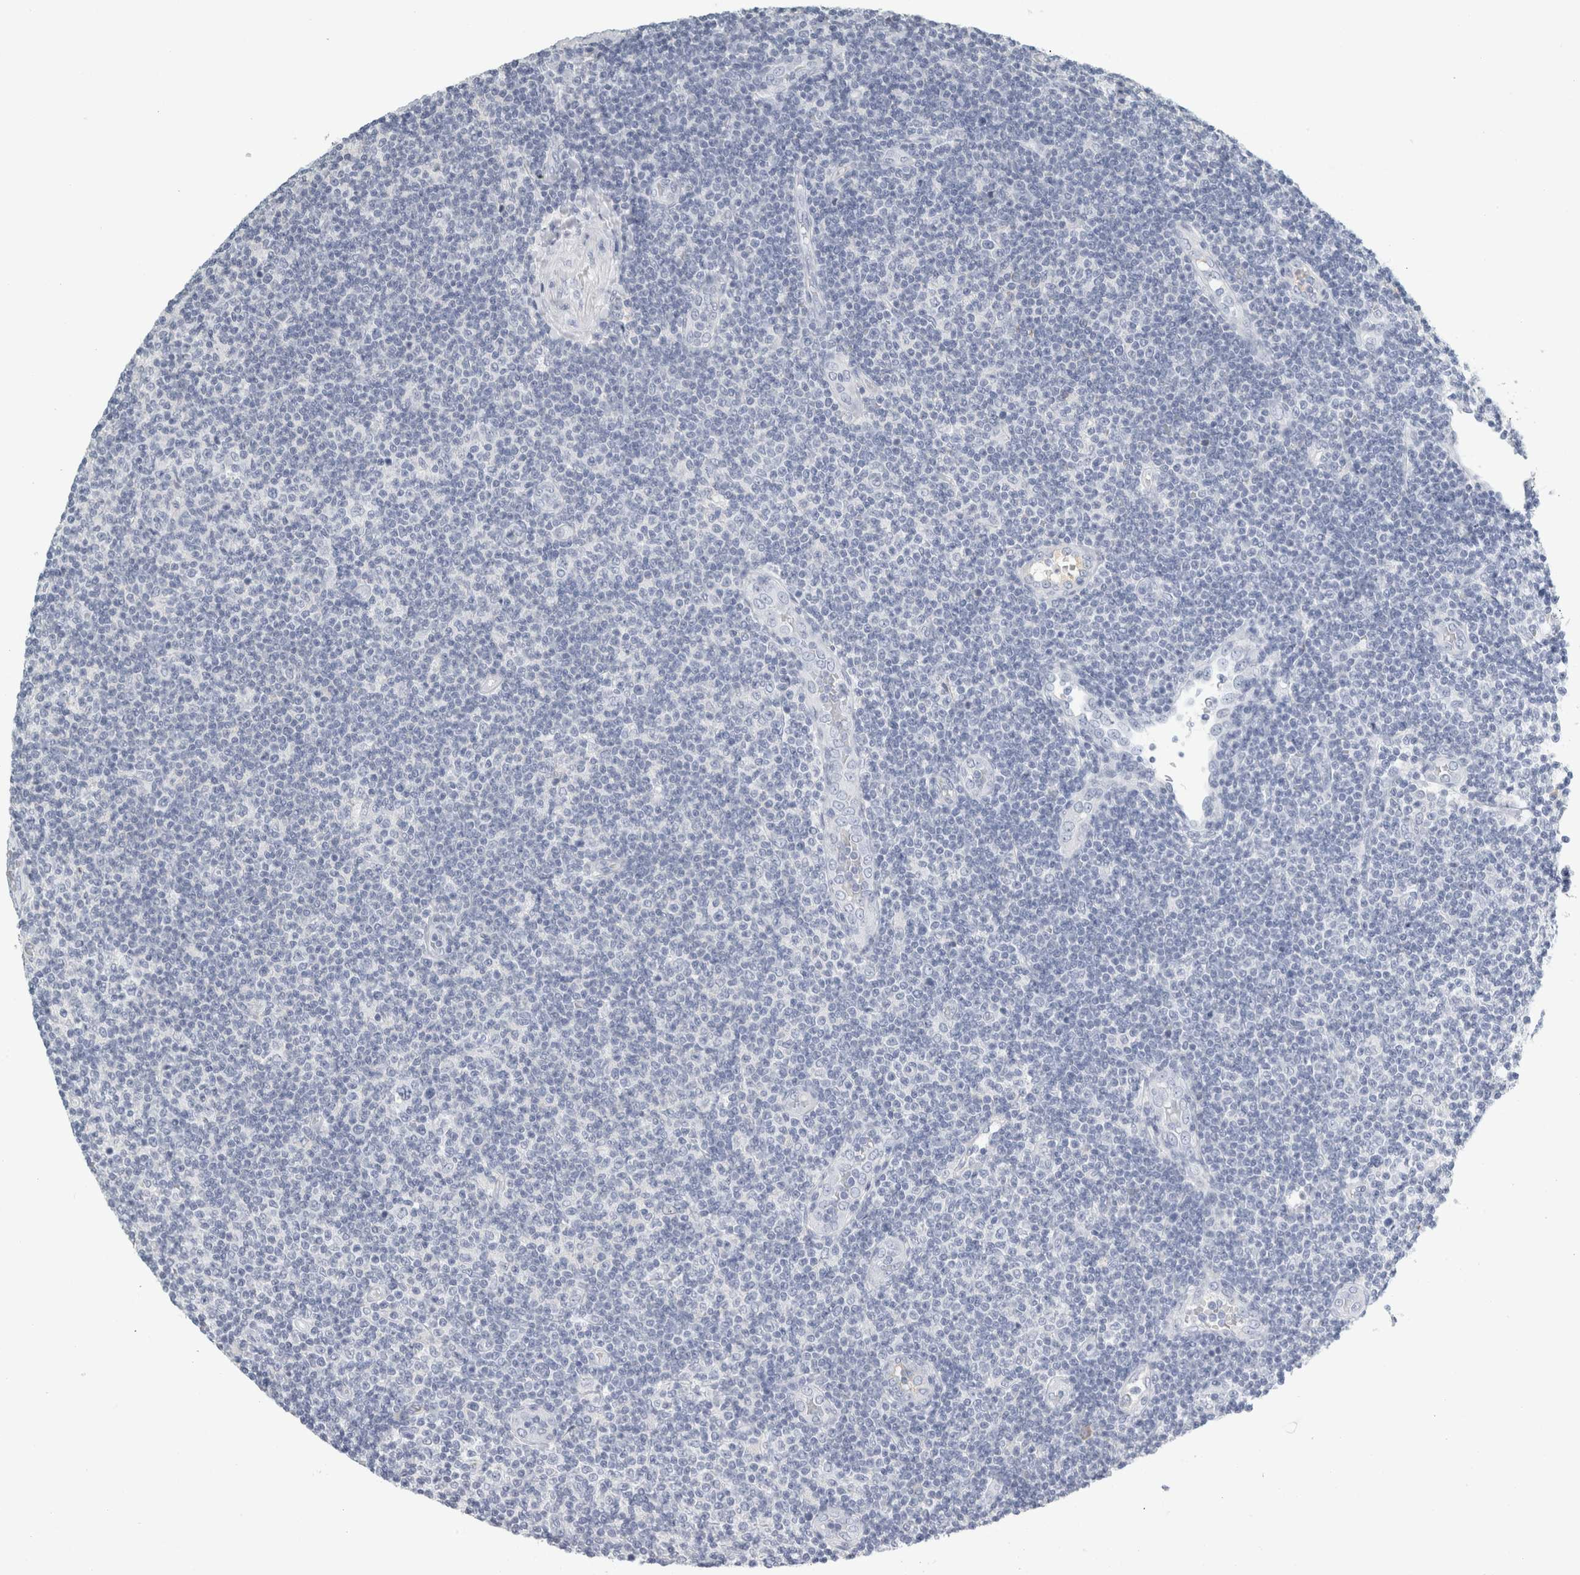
{"staining": {"intensity": "negative", "quantity": "none", "location": "none"}, "tissue": "lymphoma", "cell_type": "Tumor cells", "image_type": "cancer", "snomed": [{"axis": "morphology", "description": "Malignant lymphoma, non-Hodgkin's type, Low grade"}, {"axis": "topography", "description": "Lymph node"}], "caption": "Tumor cells show no significant protein staining in malignant lymphoma, non-Hodgkin's type (low-grade).", "gene": "TSPAN8", "patient": {"sex": "male", "age": 83}}